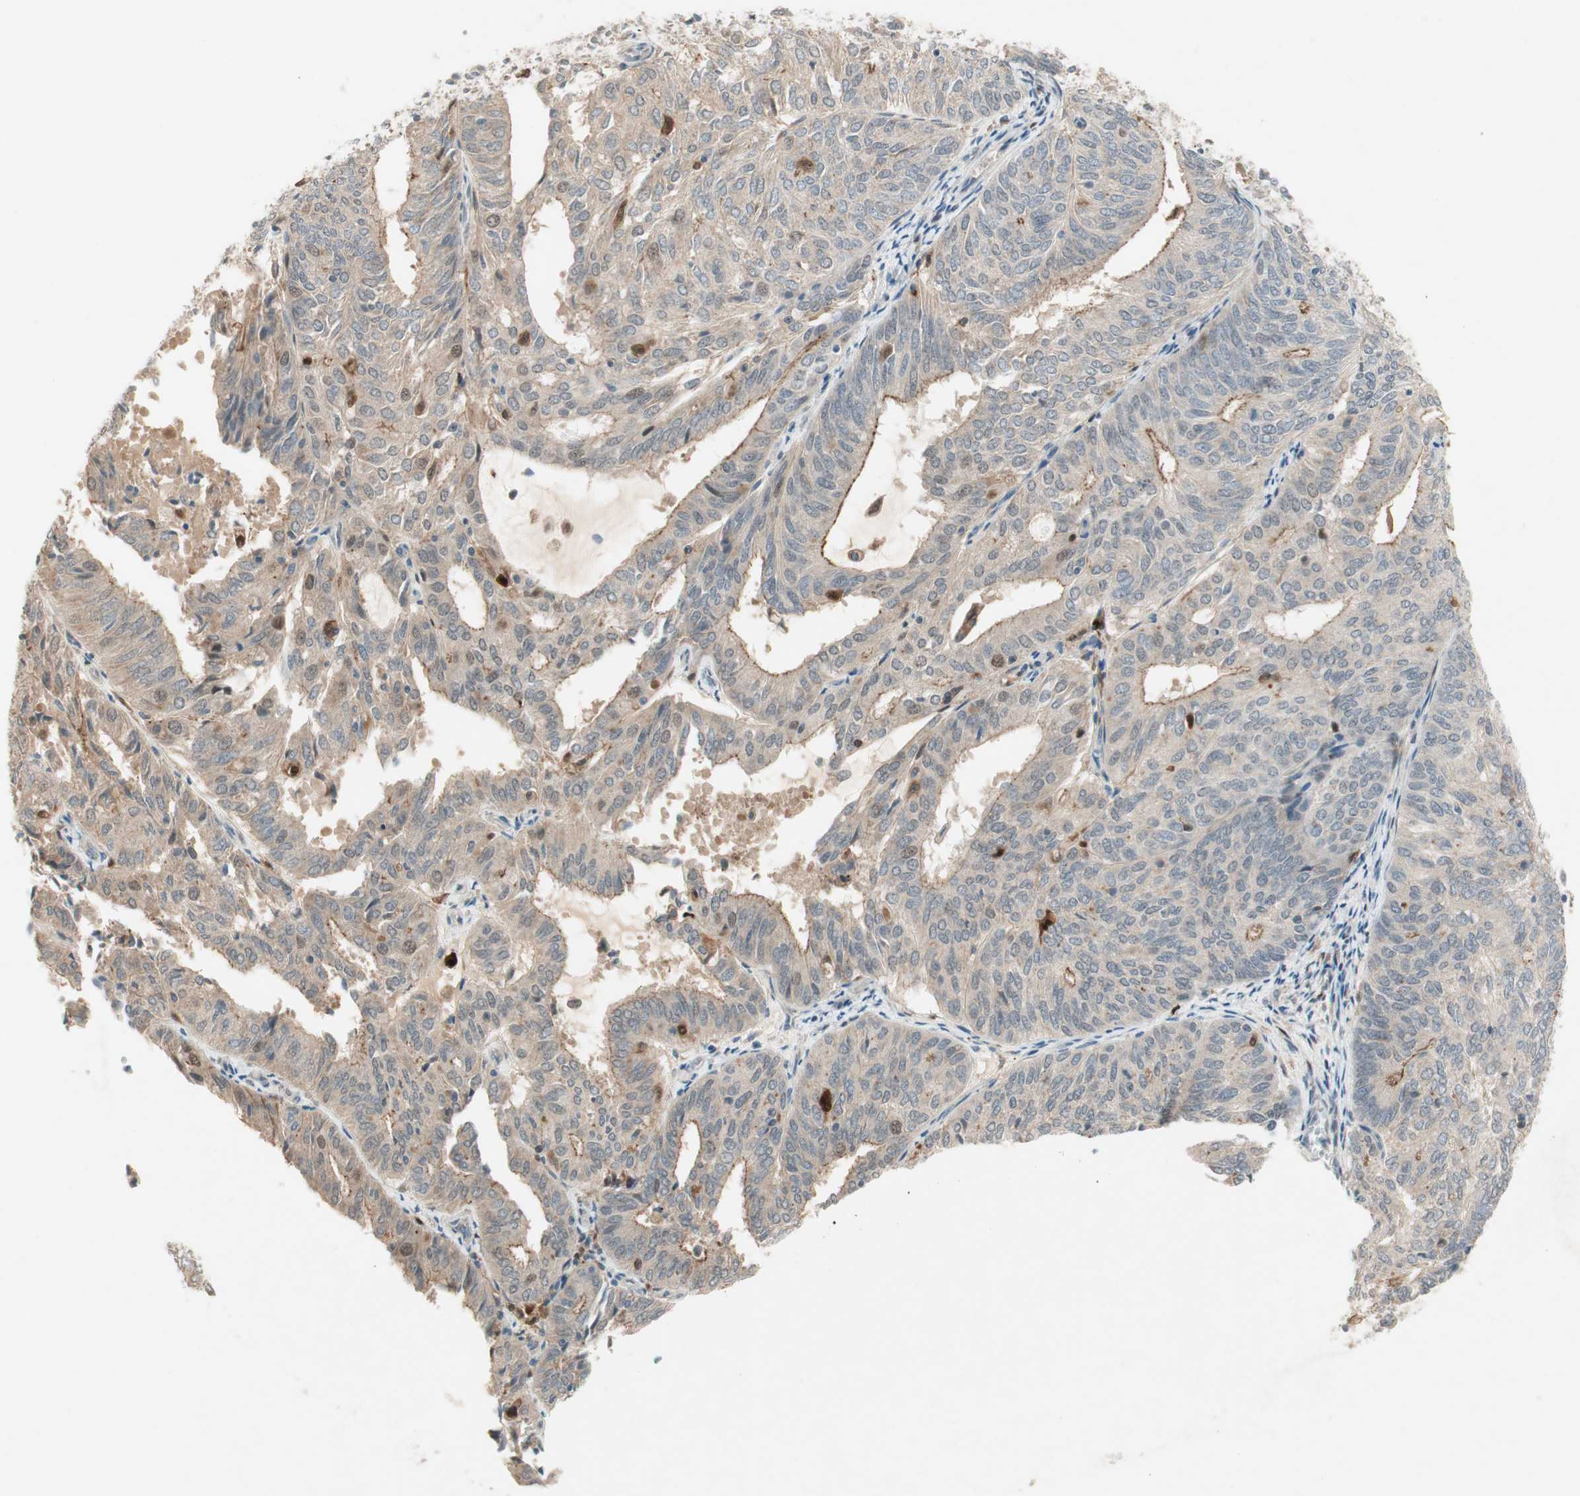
{"staining": {"intensity": "moderate", "quantity": "25%-75%", "location": "cytoplasmic/membranous"}, "tissue": "endometrial cancer", "cell_type": "Tumor cells", "image_type": "cancer", "snomed": [{"axis": "morphology", "description": "Adenocarcinoma, NOS"}, {"axis": "topography", "description": "Uterus"}], "caption": "Endometrial cancer stained with a brown dye displays moderate cytoplasmic/membranous positive positivity in about 25%-75% of tumor cells.", "gene": "RTL6", "patient": {"sex": "female", "age": 60}}